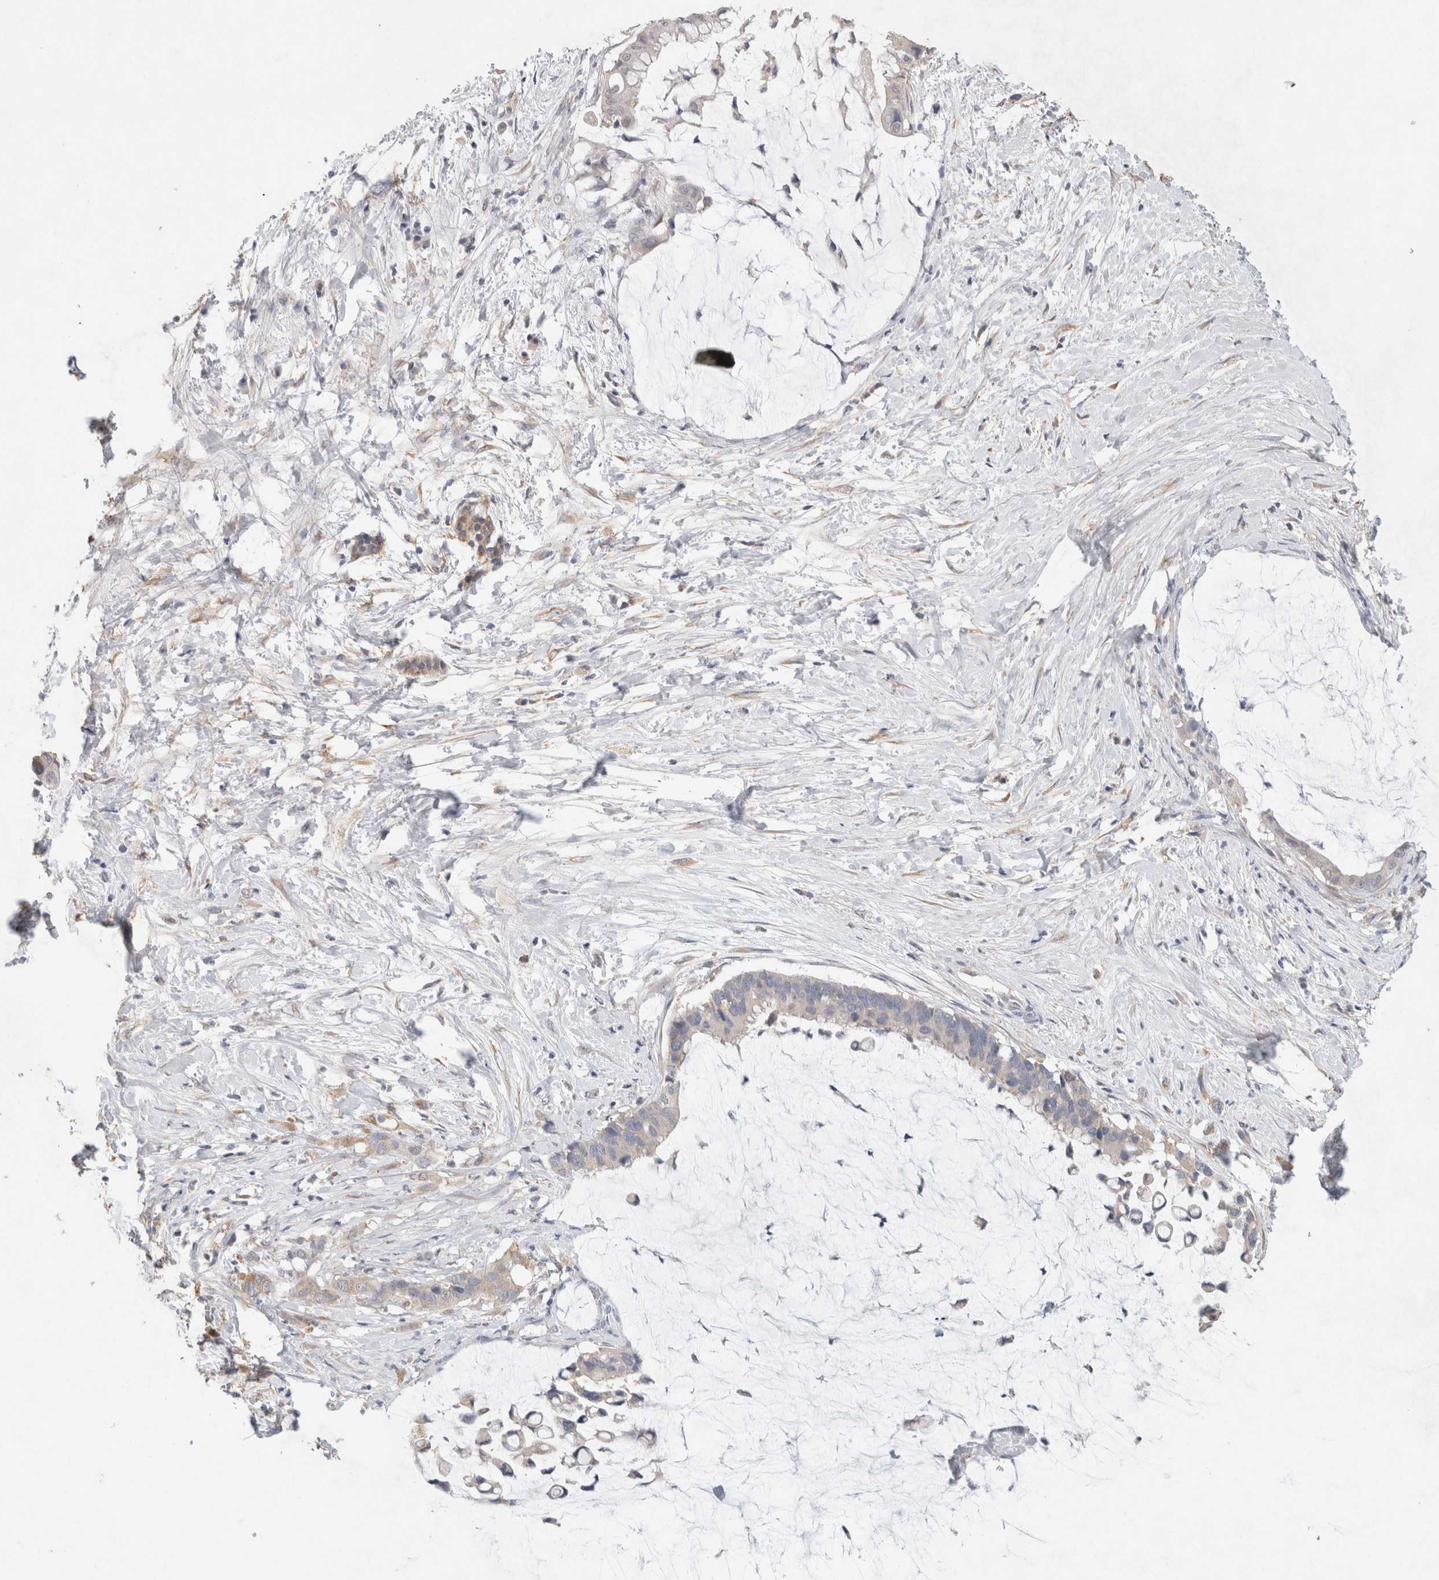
{"staining": {"intensity": "weak", "quantity": "<25%", "location": "cytoplasmic/membranous"}, "tissue": "pancreatic cancer", "cell_type": "Tumor cells", "image_type": "cancer", "snomed": [{"axis": "morphology", "description": "Adenocarcinoma, NOS"}, {"axis": "topography", "description": "Pancreas"}], "caption": "Tumor cells show no significant protein positivity in adenocarcinoma (pancreatic).", "gene": "RAB14", "patient": {"sex": "male", "age": 41}}